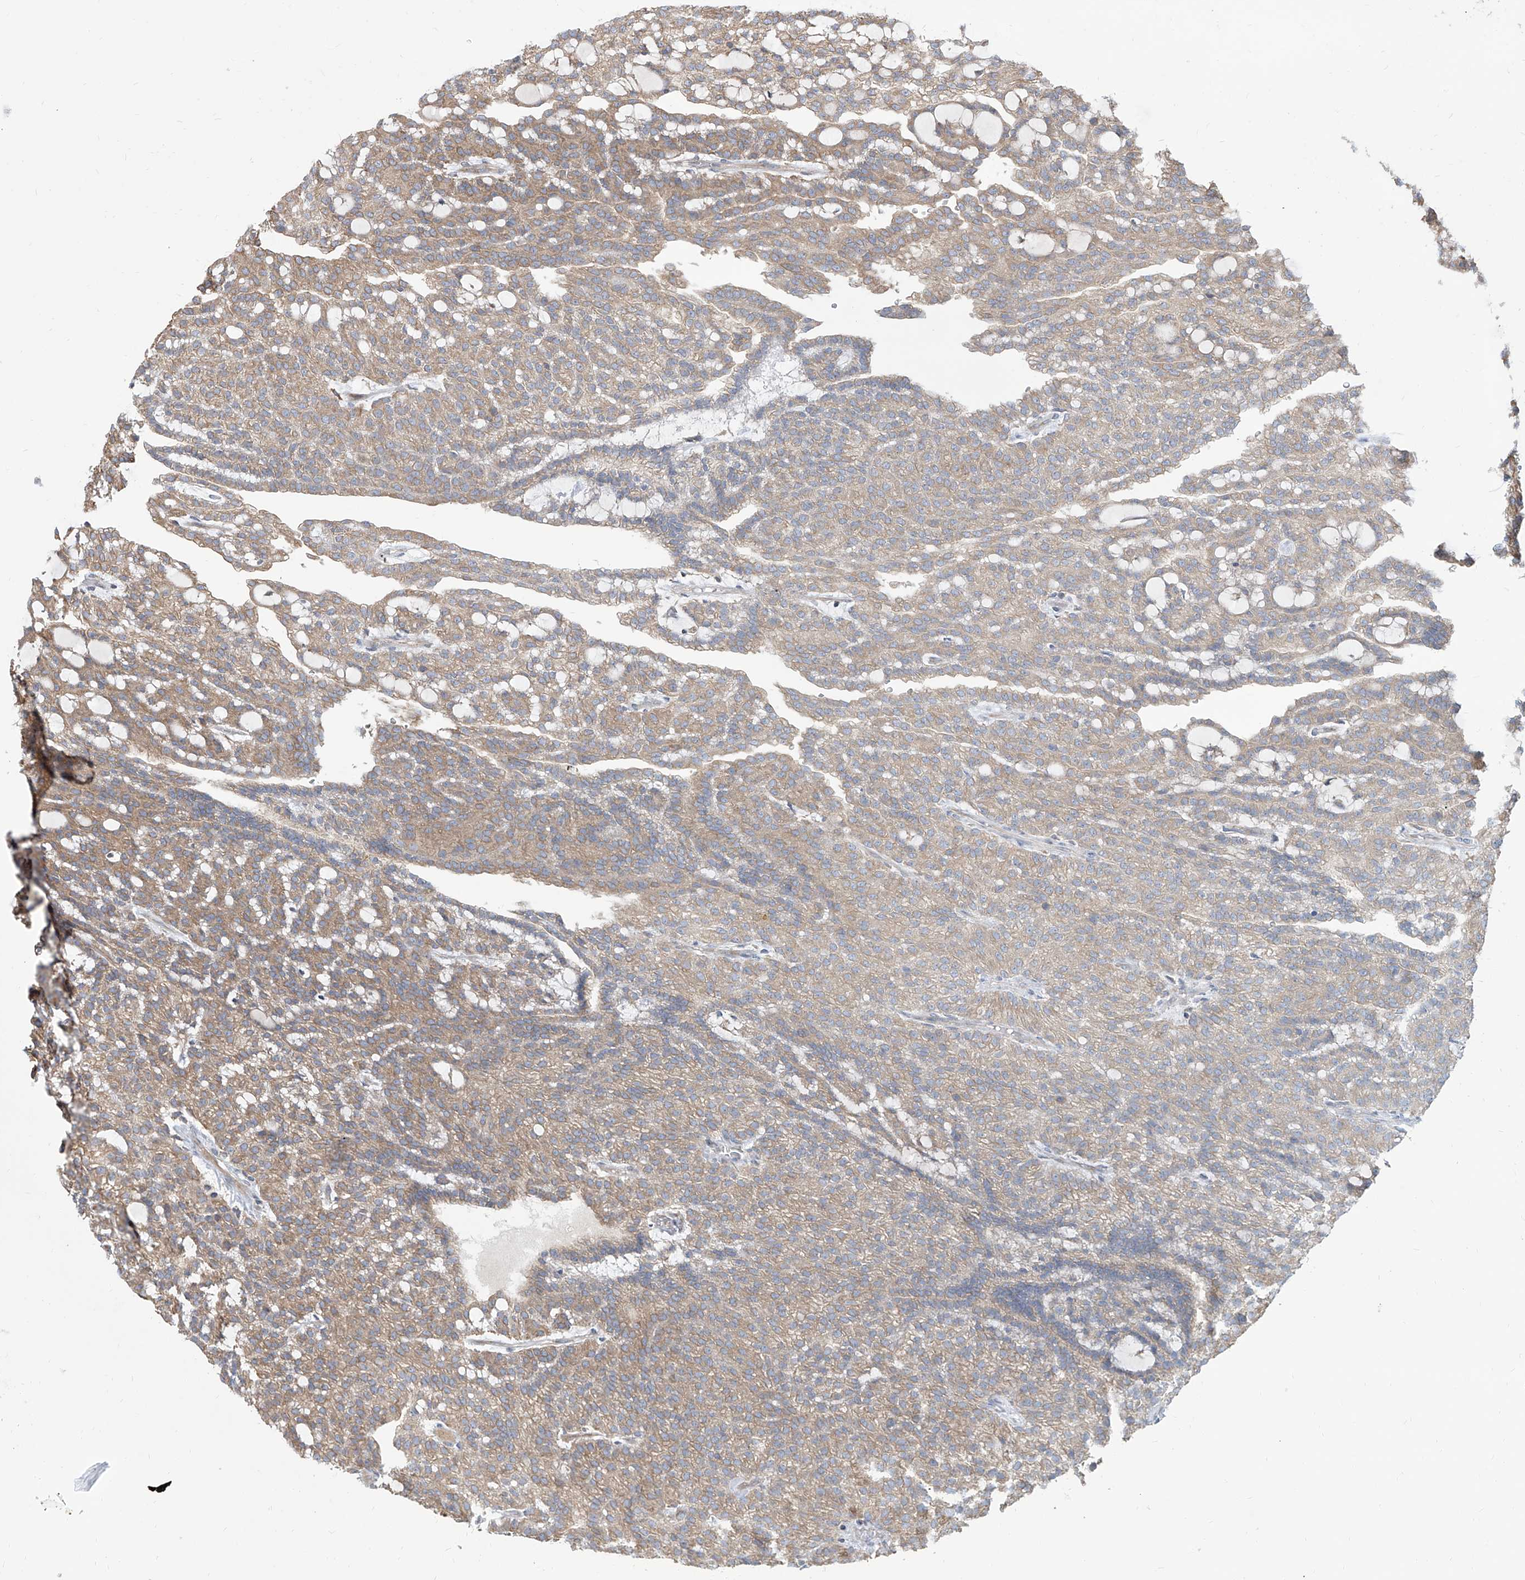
{"staining": {"intensity": "weak", "quantity": ">75%", "location": "cytoplasmic/membranous"}, "tissue": "renal cancer", "cell_type": "Tumor cells", "image_type": "cancer", "snomed": [{"axis": "morphology", "description": "Adenocarcinoma, NOS"}, {"axis": "topography", "description": "Kidney"}], "caption": "Protein expression by IHC reveals weak cytoplasmic/membranous staining in about >75% of tumor cells in renal cancer.", "gene": "FAM83B", "patient": {"sex": "male", "age": 63}}